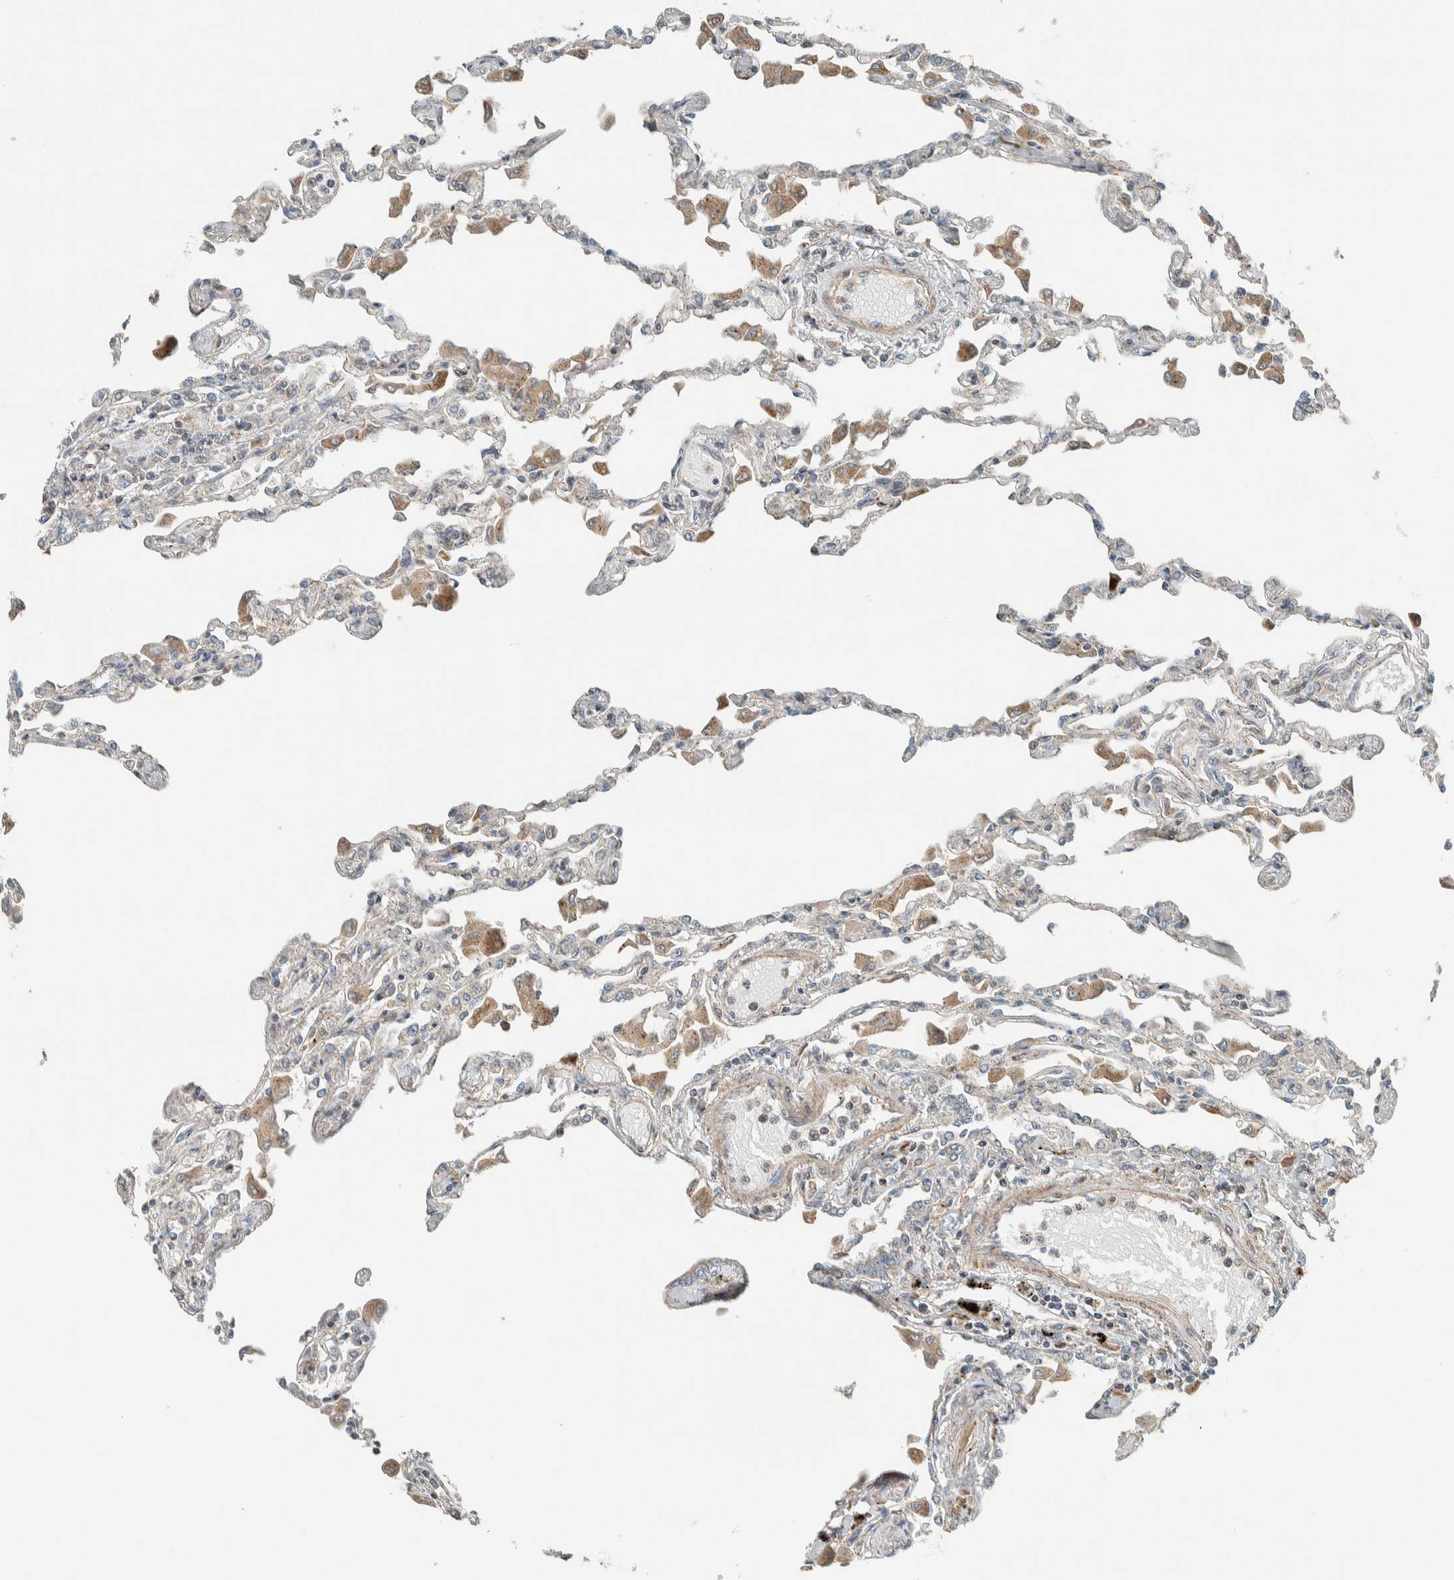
{"staining": {"intensity": "moderate", "quantity": "<25%", "location": "cytoplasmic/membranous"}, "tissue": "lung", "cell_type": "Alveolar cells", "image_type": "normal", "snomed": [{"axis": "morphology", "description": "Normal tissue, NOS"}, {"axis": "topography", "description": "Bronchus"}, {"axis": "topography", "description": "Lung"}], "caption": "Immunohistochemistry (IHC) micrograph of benign lung stained for a protein (brown), which exhibits low levels of moderate cytoplasmic/membranous staining in about <25% of alveolar cells.", "gene": "SLFN12L", "patient": {"sex": "female", "age": 49}}